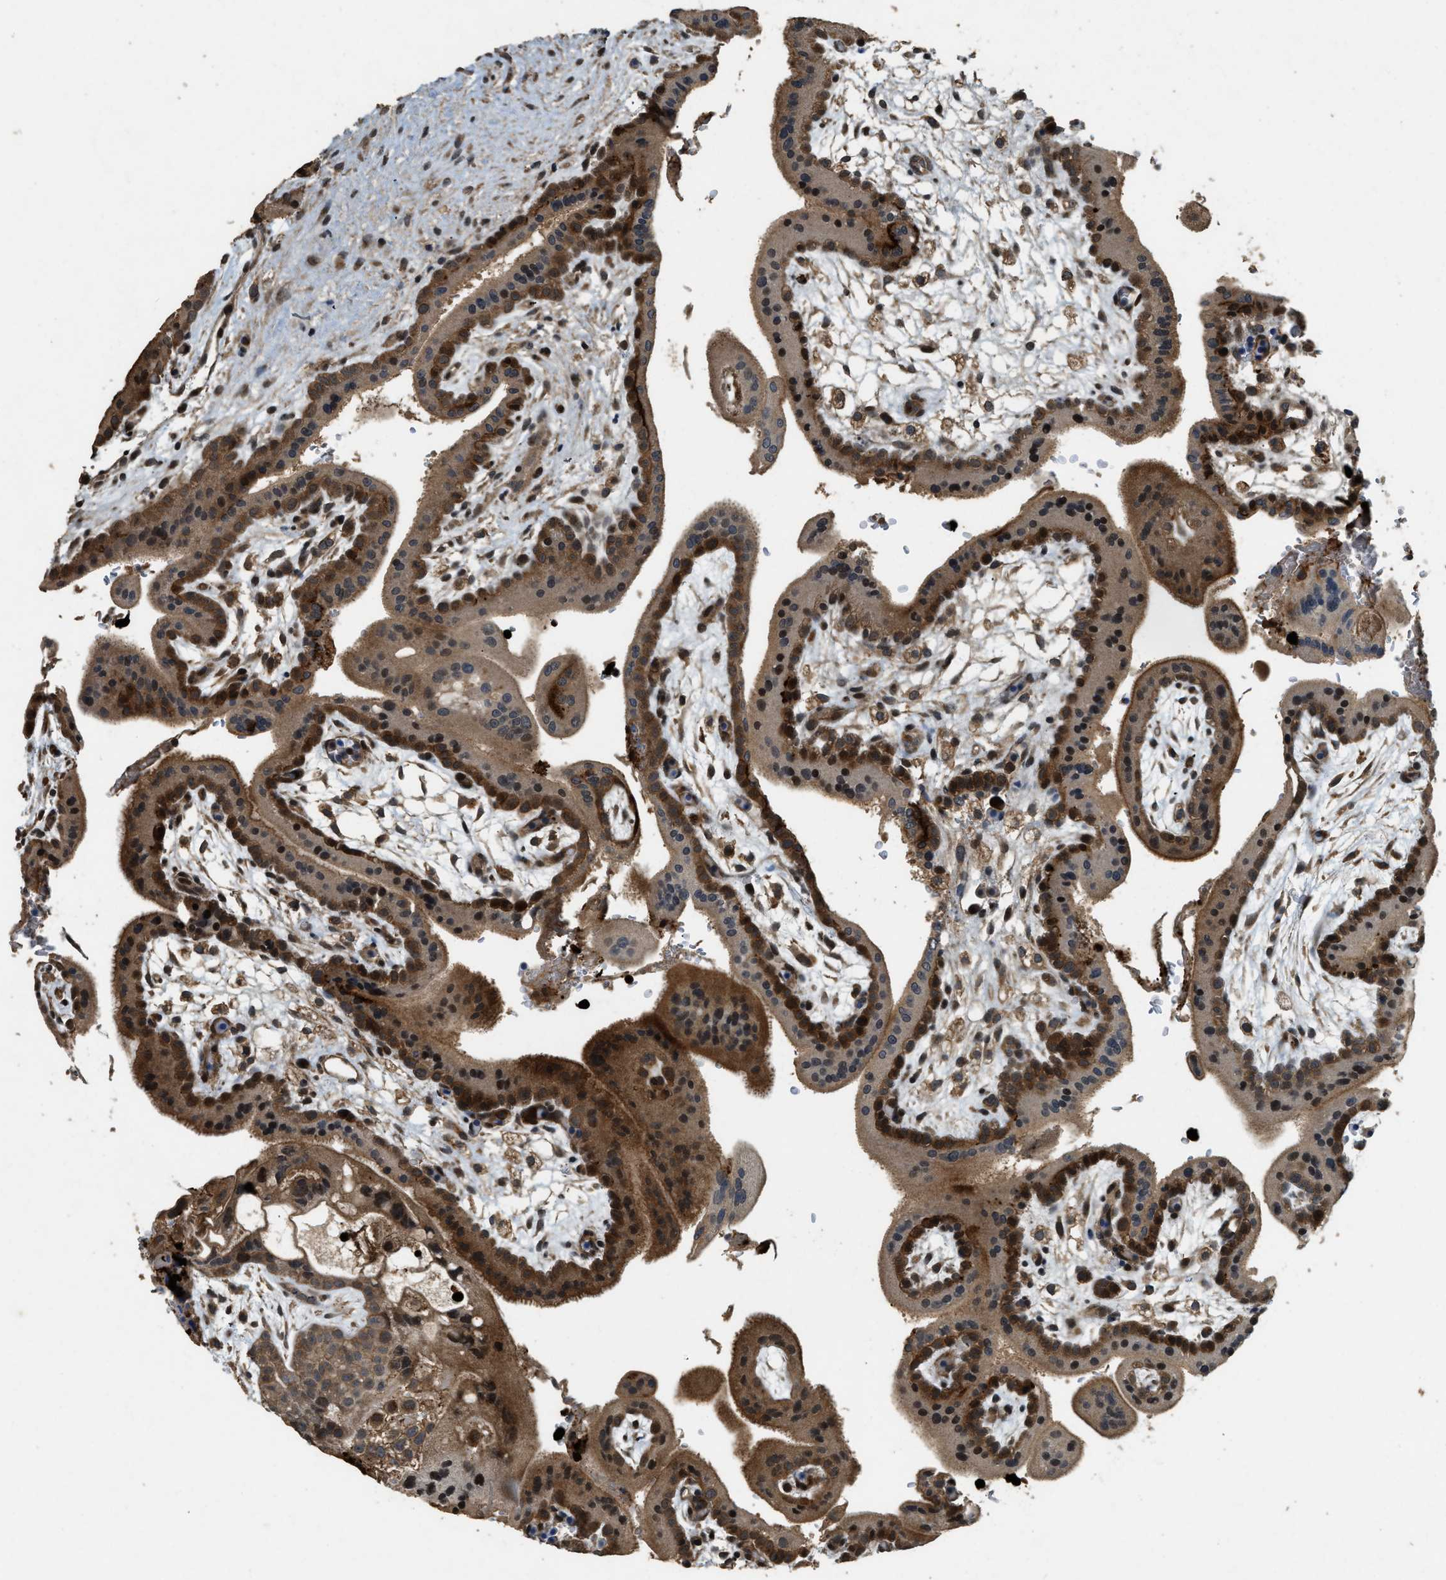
{"staining": {"intensity": "moderate", "quantity": ">75%", "location": "cytoplasmic/membranous"}, "tissue": "placenta", "cell_type": "Decidual cells", "image_type": "normal", "snomed": [{"axis": "morphology", "description": "Normal tissue, NOS"}, {"axis": "topography", "description": "Placenta"}], "caption": "A histopathology image showing moderate cytoplasmic/membranous staining in about >75% of decidual cells in unremarkable placenta, as visualized by brown immunohistochemical staining.", "gene": "RNF141", "patient": {"sex": "female", "age": 35}}